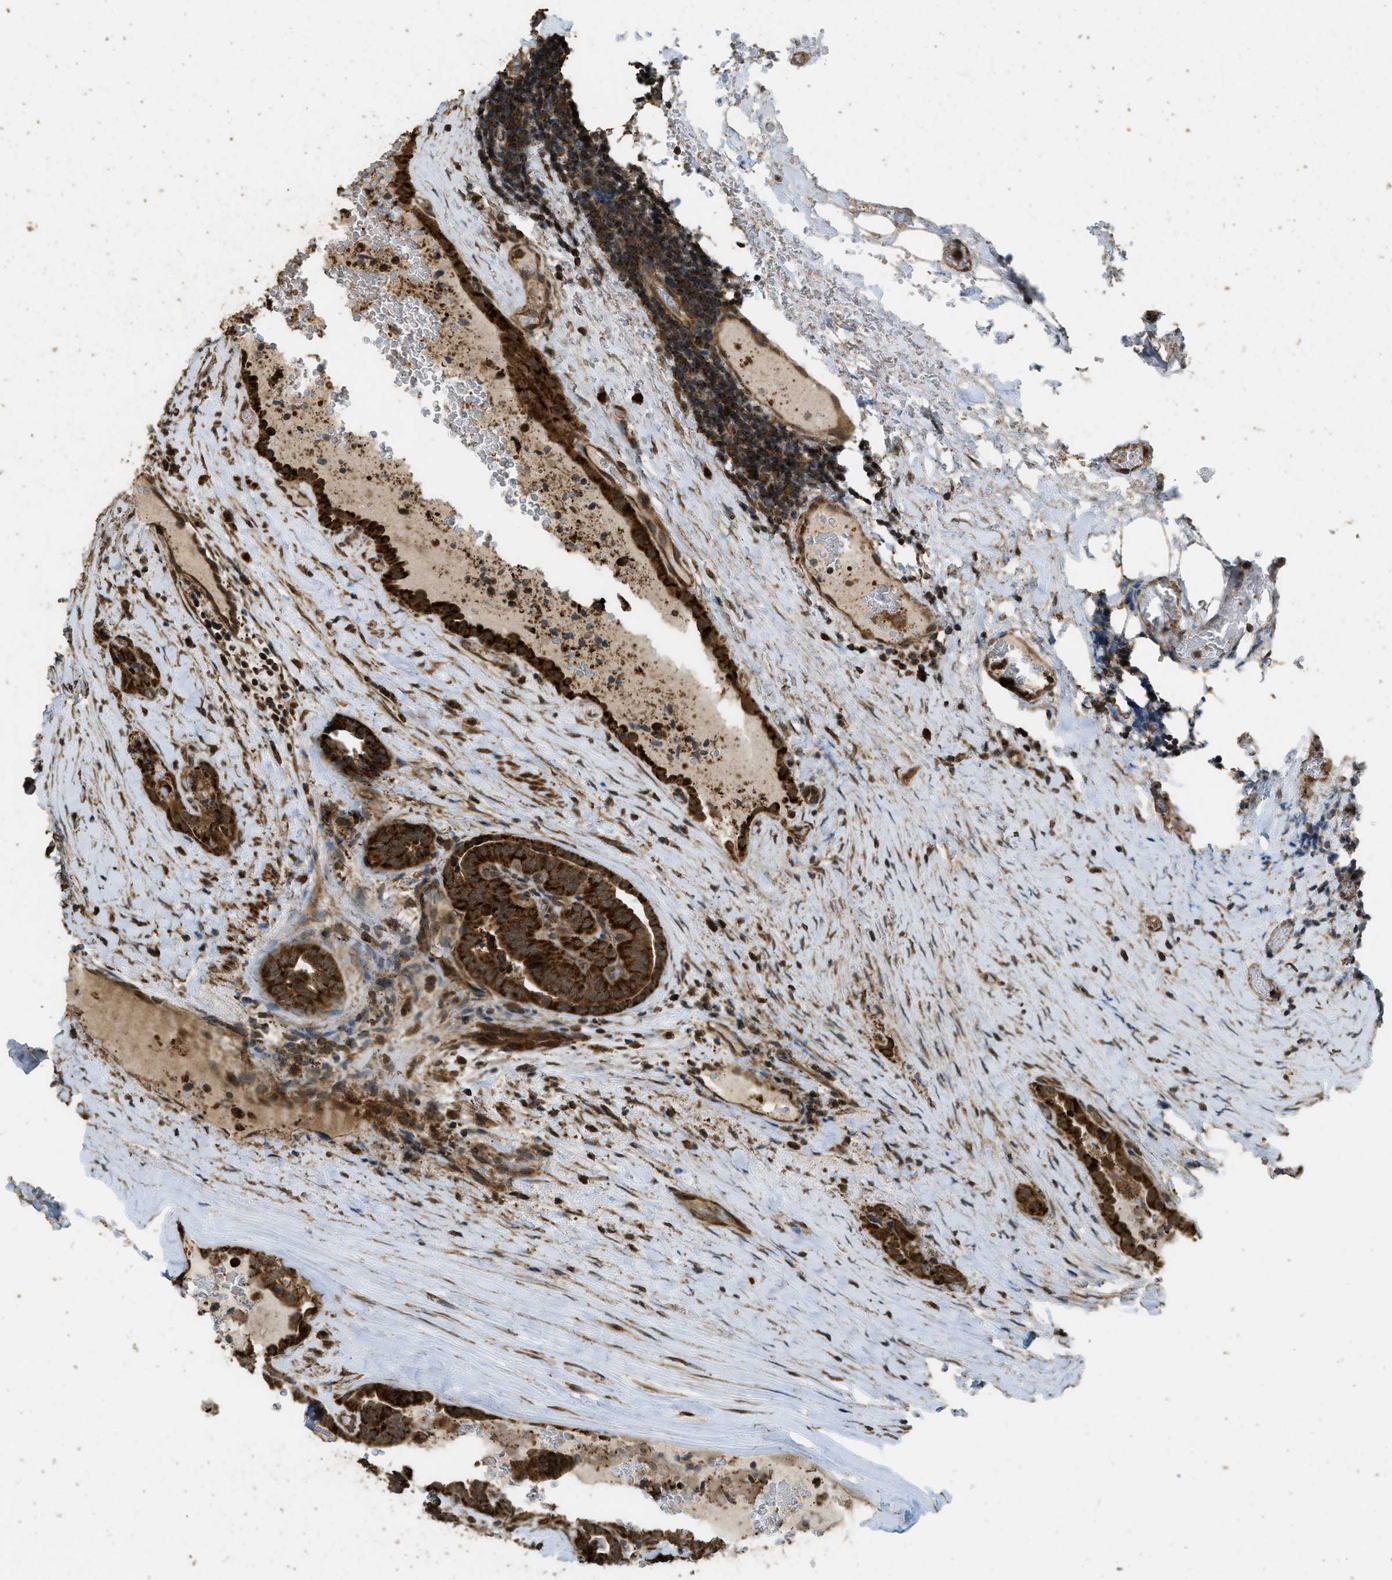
{"staining": {"intensity": "strong", "quantity": ">75%", "location": "cytoplasmic/membranous"}, "tissue": "thyroid cancer", "cell_type": "Tumor cells", "image_type": "cancer", "snomed": [{"axis": "morphology", "description": "Papillary adenocarcinoma, NOS"}, {"axis": "topography", "description": "Thyroid gland"}], "caption": "Immunohistochemical staining of human thyroid cancer (papillary adenocarcinoma) exhibits strong cytoplasmic/membranous protein expression in about >75% of tumor cells.", "gene": "CTPS1", "patient": {"sex": "male", "age": 77}}